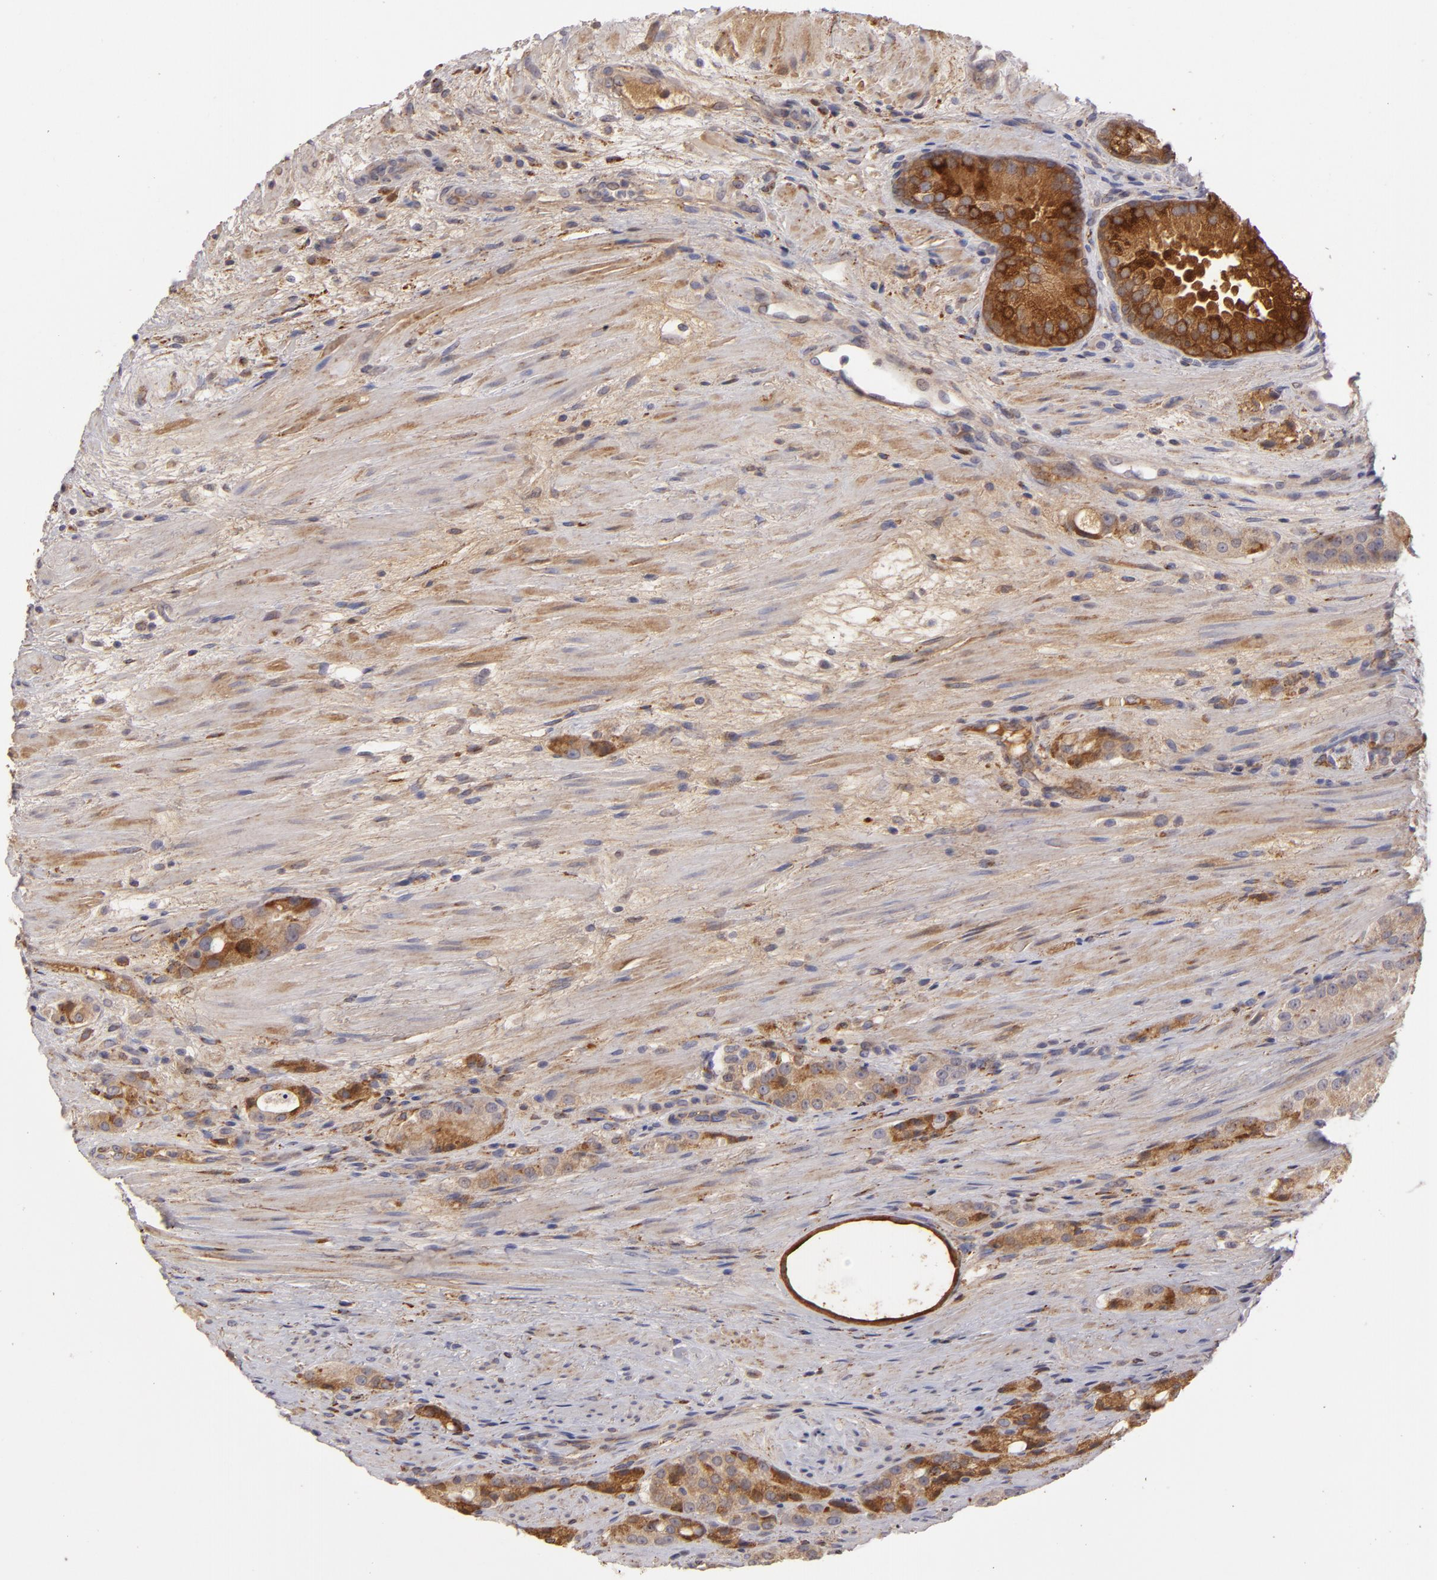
{"staining": {"intensity": "moderate", "quantity": ">75%", "location": "cytoplasmic/membranous"}, "tissue": "prostate cancer", "cell_type": "Tumor cells", "image_type": "cancer", "snomed": [{"axis": "morphology", "description": "Adenocarcinoma, High grade"}, {"axis": "topography", "description": "Prostate"}], "caption": "A high-resolution photomicrograph shows immunohistochemistry (IHC) staining of prostate cancer (high-grade adenocarcinoma), which demonstrates moderate cytoplasmic/membranous staining in approximately >75% of tumor cells.", "gene": "CFB", "patient": {"sex": "male", "age": 72}}